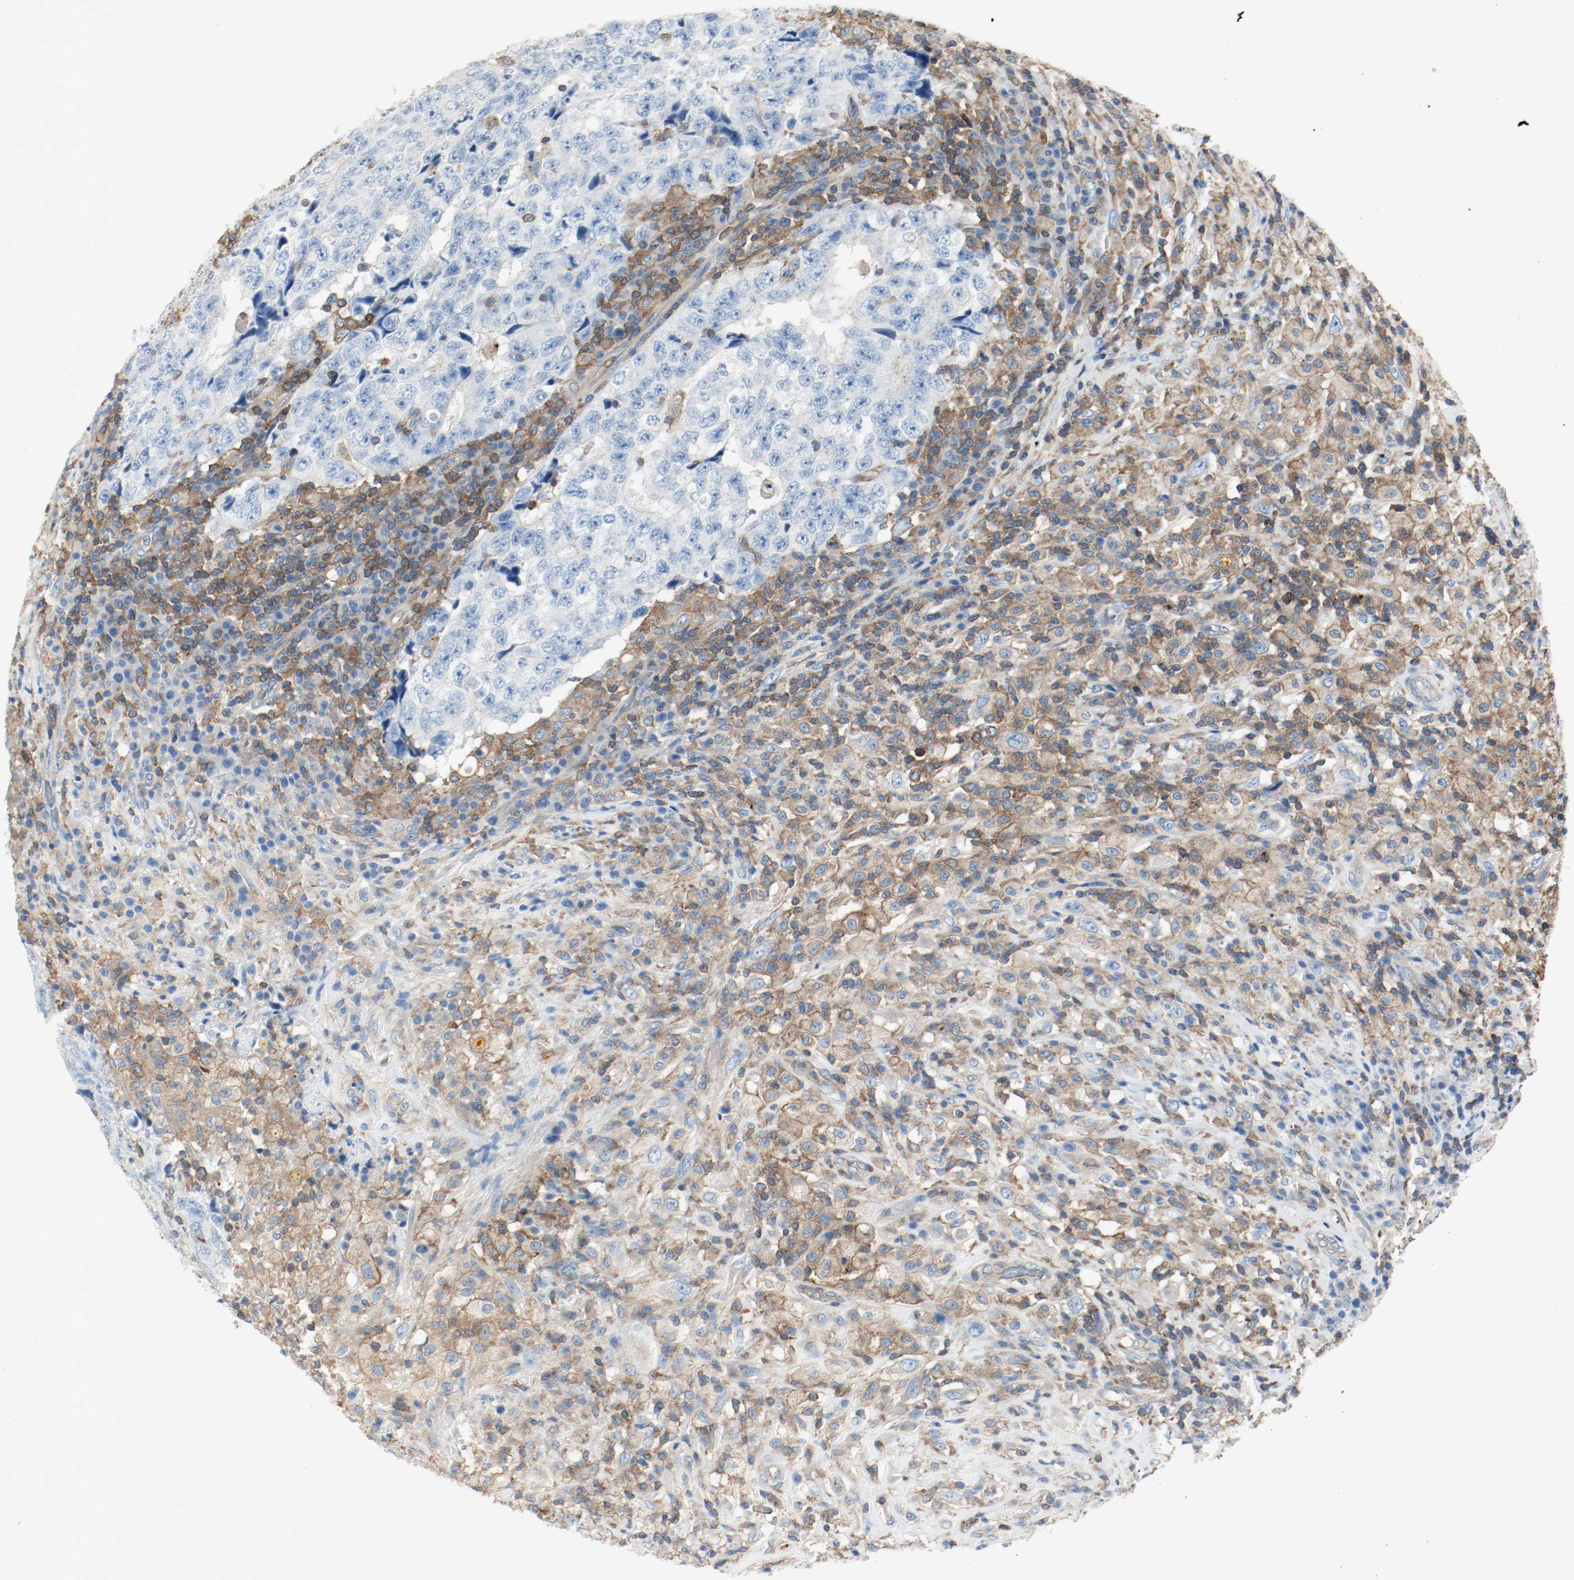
{"staining": {"intensity": "negative", "quantity": "none", "location": "none"}, "tissue": "testis cancer", "cell_type": "Tumor cells", "image_type": "cancer", "snomed": [{"axis": "morphology", "description": "Necrosis, NOS"}, {"axis": "morphology", "description": "Carcinoma, Embryonal, NOS"}, {"axis": "topography", "description": "Testis"}], "caption": "Testis cancer was stained to show a protein in brown. There is no significant staining in tumor cells. Brightfield microscopy of immunohistochemistry (IHC) stained with DAB (3,3'-diaminobenzidine) (brown) and hematoxylin (blue), captured at high magnification.", "gene": "ARPC1B", "patient": {"sex": "male", "age": 19}}